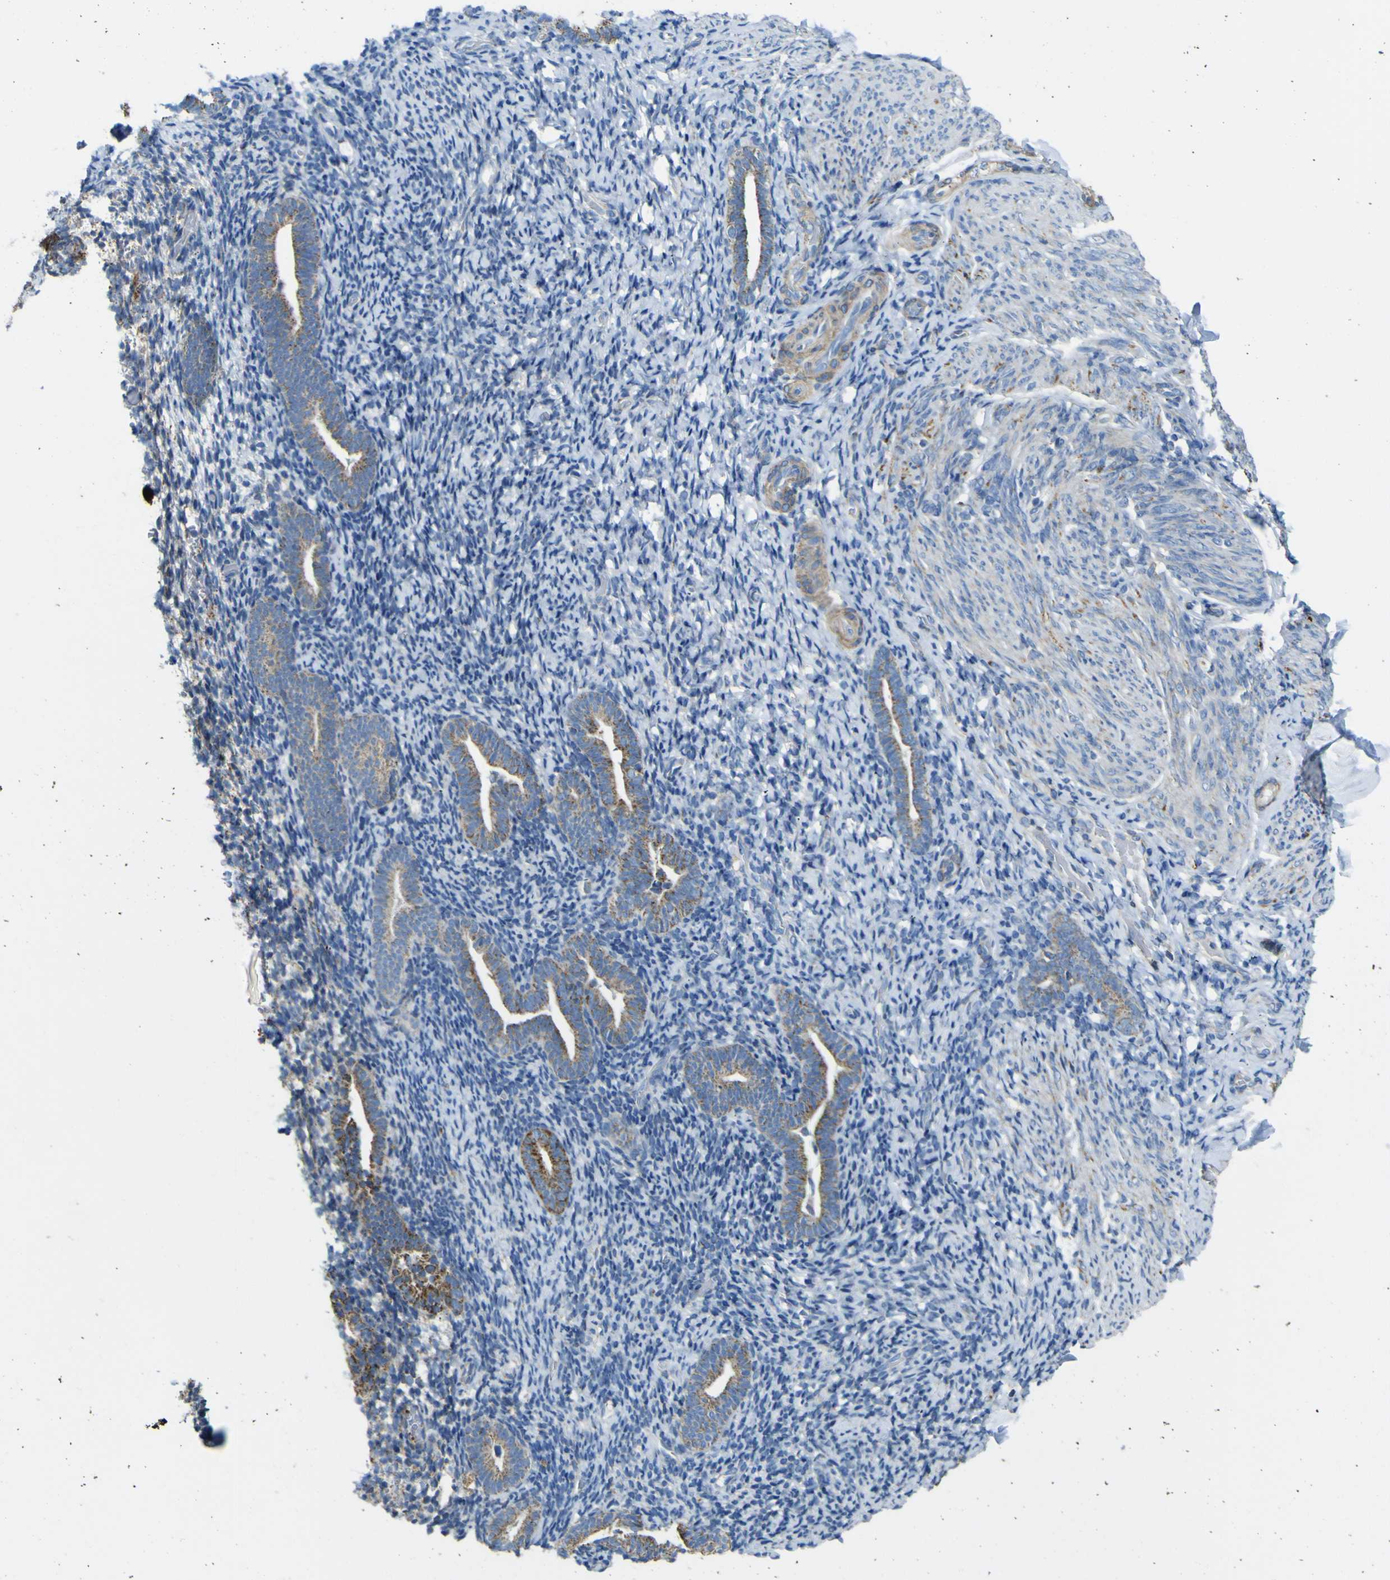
{"staining": {"intensity": "negative", "quantity": "none", "location": "none"}, "tissue": "endometrium", "cell_type": "Cells in endometrial stroma", "image_type": "normal", "snomed": [{"axis": "morphology", "description": "Normal tissue, NOS"}, {"axis": "topography", "description": "Endometrium"}], "caption": "This is a micrograph of immunohistochemistry (IHC) staining of normal endometrium, which shows no positivity in cells in endometrial stroma.", "gene": "ALDH18A1", "patient": {"sex": "female", "age": 51}}